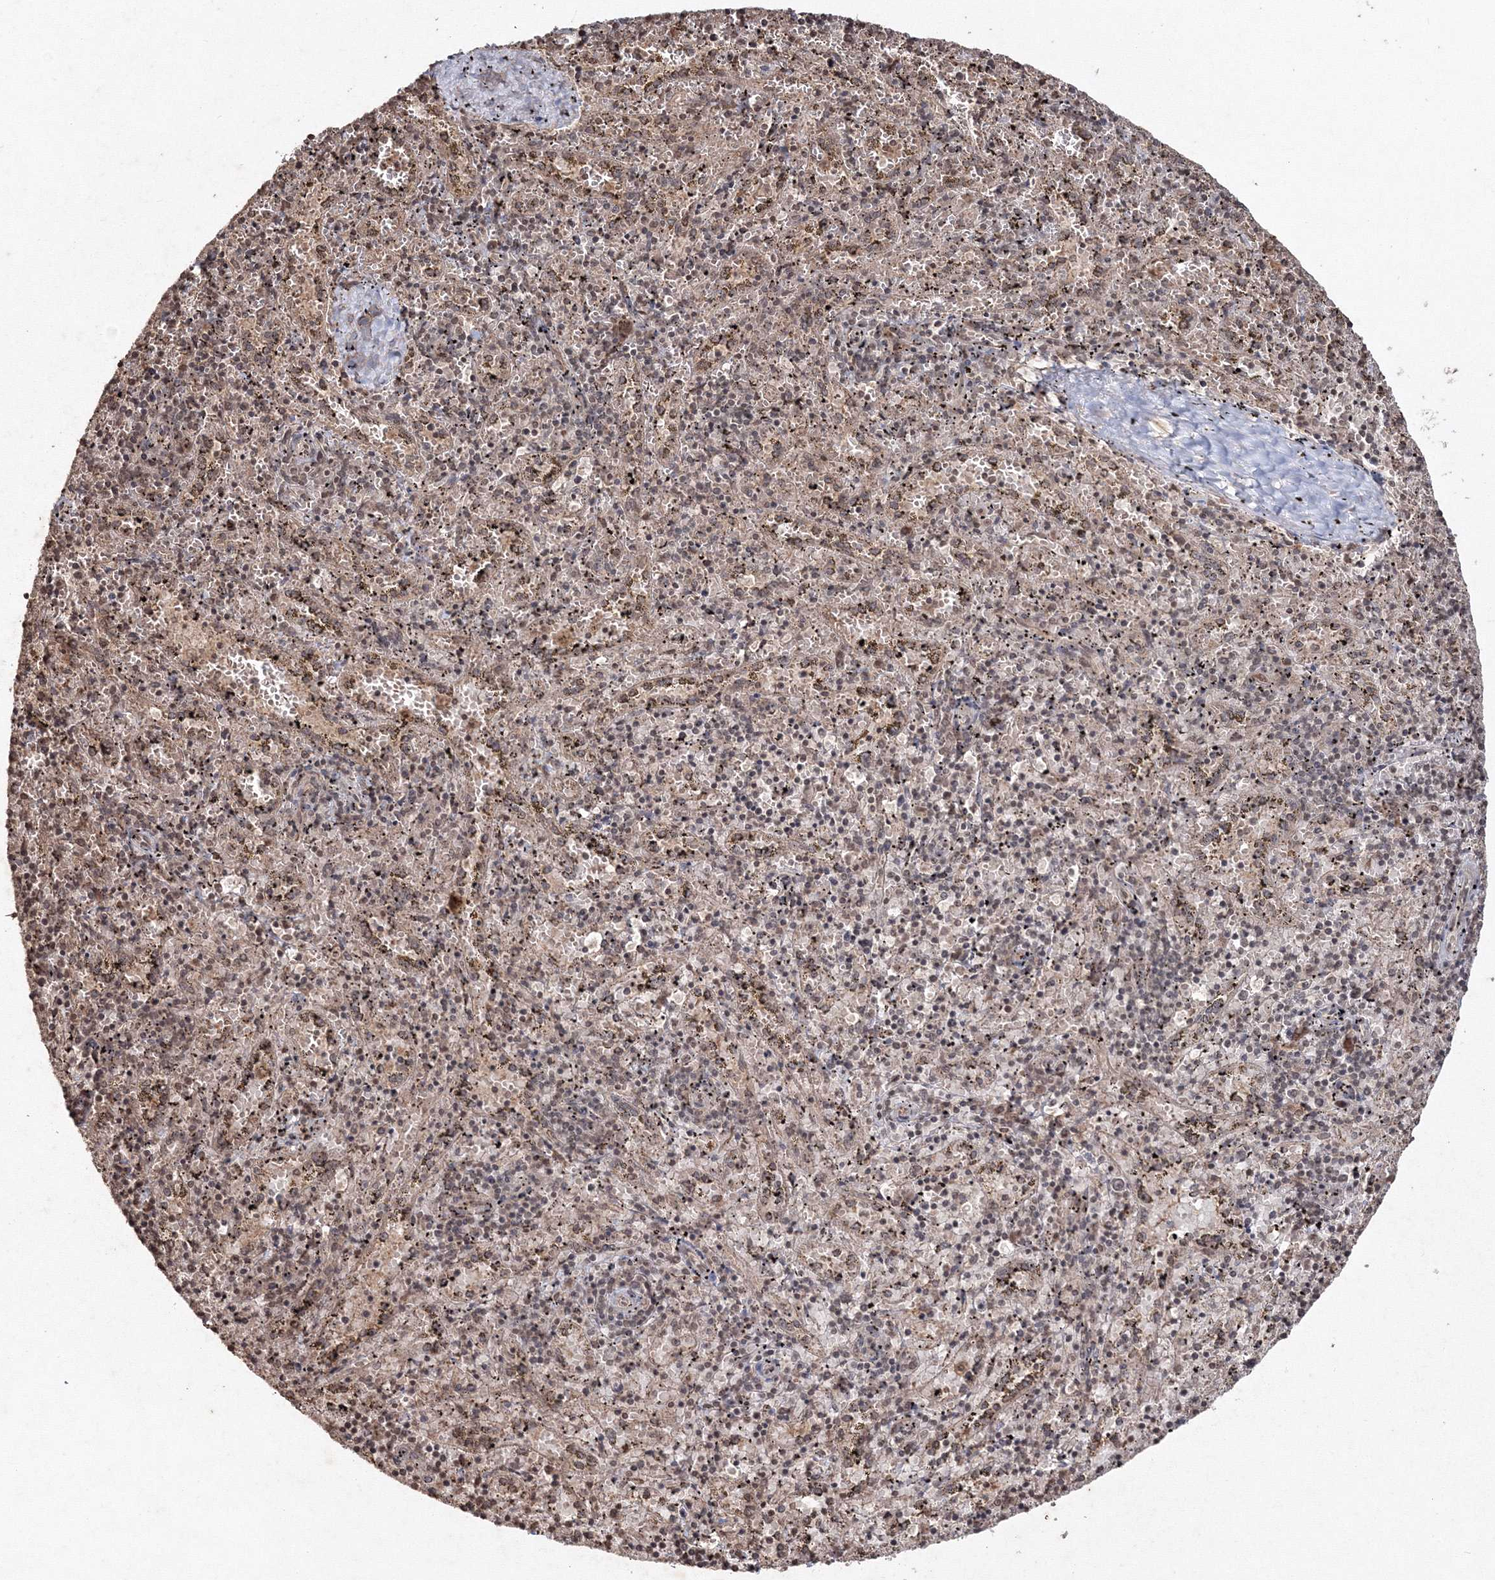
{"staining": {"intensity": "moderate", "quantity": "25%-75%", "location": "nuclear"}, "tissue": "spleen", "cell_type": "Cells in red pulp", "image_type": "normal", "snomed": [{"axis": "morphology", "description": "Normal tissue, NOS"}, {"axis": "topography", "description": "Spleen"}], "caption": "Cells in red pulp show medium levels of moderate nuclear staining in about 25%-75% of cells in benign spleen. The staining is performed using DAB (3,3'-diaminobenzidine) brown chromogen to label protein expression. The nuclei are counter-stained blue using hematoxylin.", "gene": "PEX13", "patient": {"sex": "male", "age": 11}}